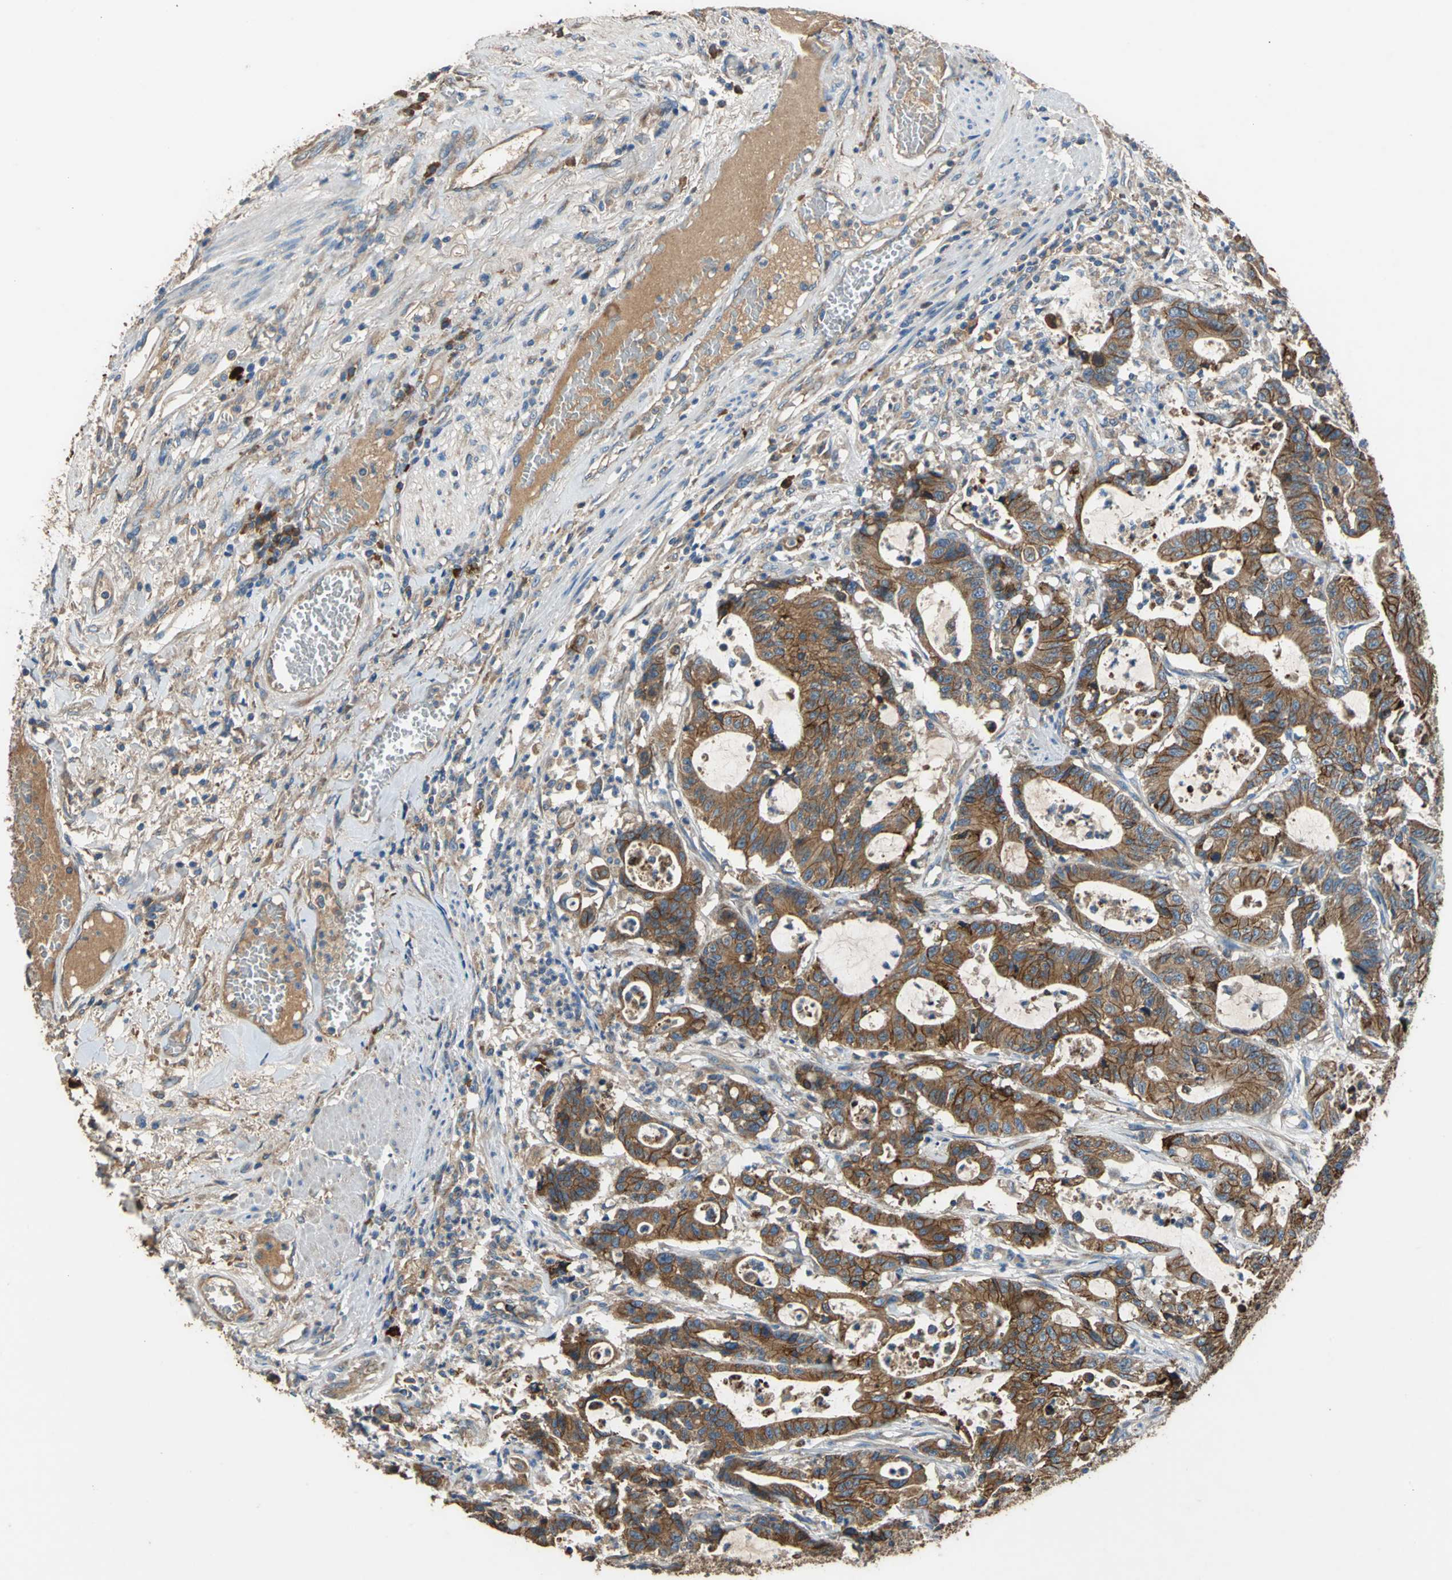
{"staining": {"intensity": "strong", "quantity": ">75%", "location": "cytoplasmic/membranous"}, "tissue": "colorectal cancer", "cell_type": "Tumor cells", "image_type": "cancer", "snomed": [{"axis": "morphology", "description": "Adenocarcinoma, NOS"}, {"axis": "topography", "description": "Colon"}], "caption": "Tumor cells exhibit high levels of strong cytoplasmic/membranous expression in about >75% of cells in human colorectal adenocarcinoma. (brown staining indicates protein expression, while blue staining denotes nuclei).", "gene": "HEPH", "patient": {"sex": "female", "age": 84}}